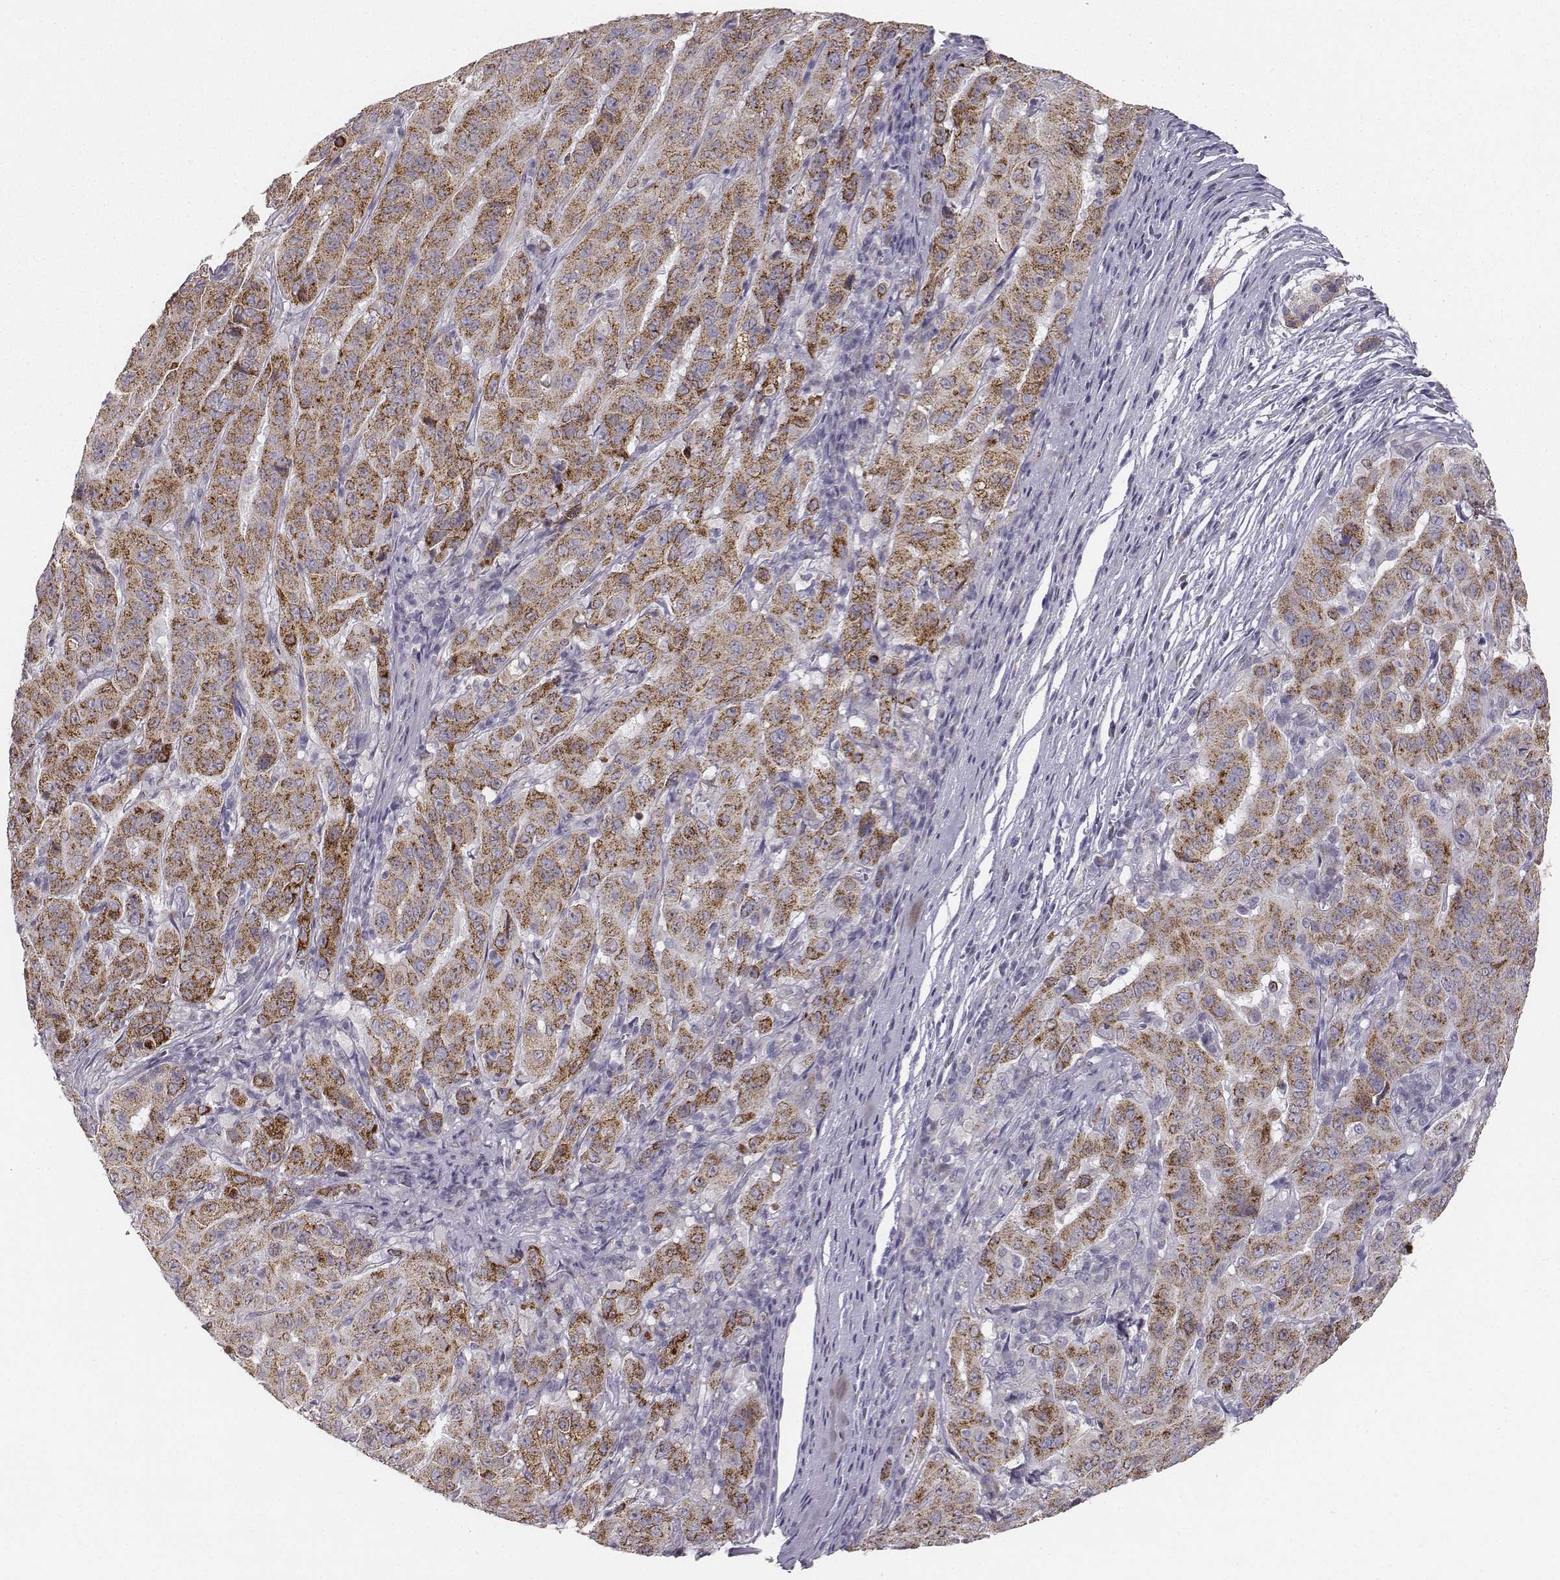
{"staining": {"intensity": "strong", "quantity": ">75%", "location": "cytoplasmic/membranous"}, "tissue": "pancreatic cancer", "cell_type": "Tumor cells", "image_type": "cancer", "snomed": [{"axis": "morphology", "description": "Adenocarcinoma, NOS"}, {"axis": "topography", "description": "Pancreas"}], "caption": "This is an image of immunohistochemistry staining of pancreatic cancer, which shows strong staining in the cytoplasmic/membranous of tumor cells.", "gene": "ABCD3", "patient": {"sex": "male", "age": 63}}